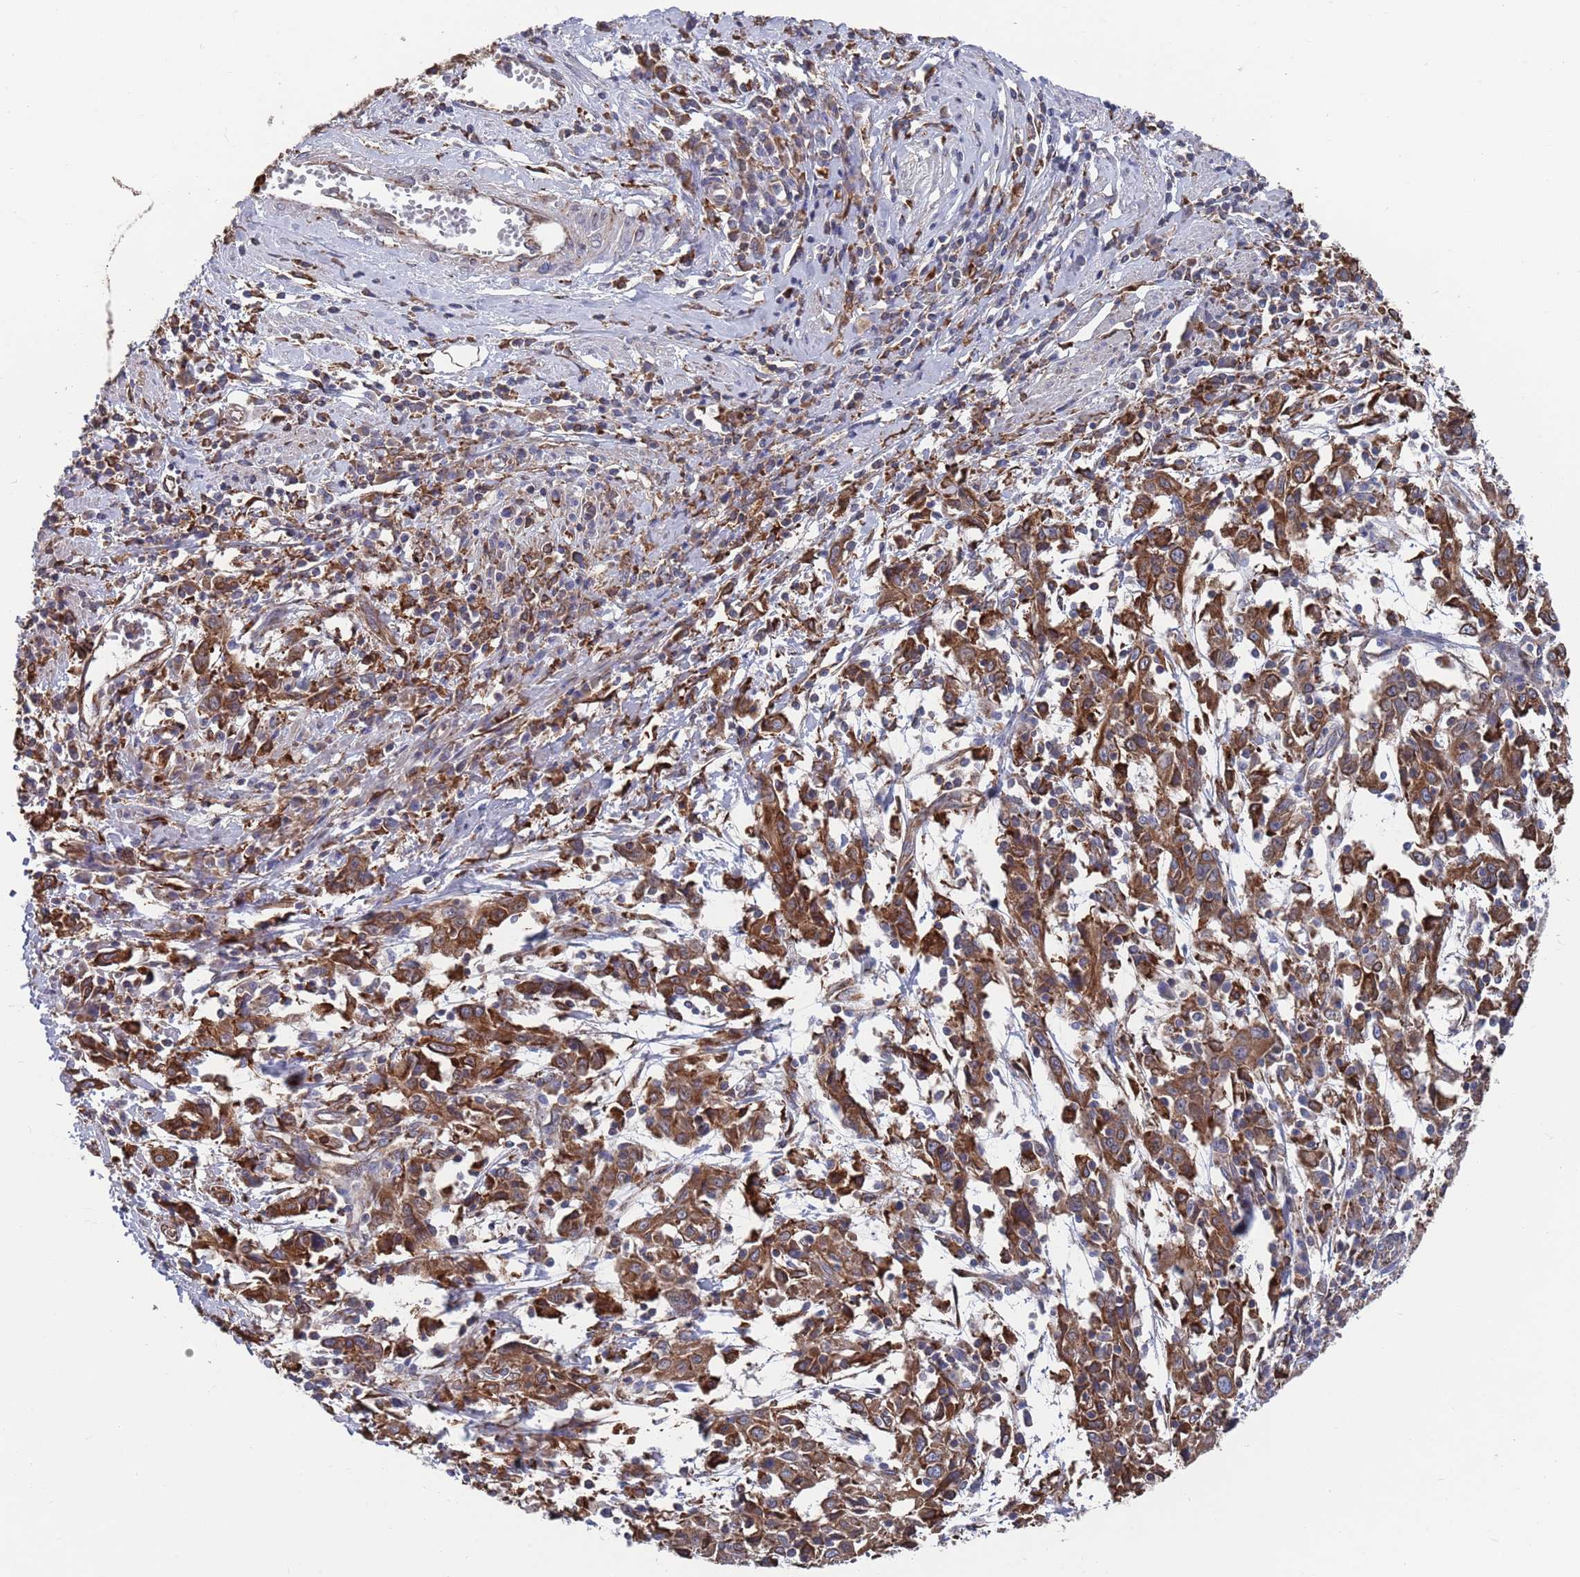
{"staining": {"intensity": "moderate", "quantity": ">75%", "location": "cytoplasmic/membranous"}, "tissue": "cervical cancer", "cell_type": "Tumor cells", "image_type": "cancer", "snomed": [{"axis": "morphology", "description": "Squamous cell carcinoma, NOS"}, {"axis": "topography", "description": "Cervix"}], "caption": "Immunohistochemistry (IHC) (DAB (3,3'-diaminobenzidine)) staining of human cervical cancer (squamous cell carcinoma) exhibits moderate cytoplasmic/membranous protein positivity in about >75% of tumor cells. (brown staining indicates protein expression, while blue staining denotes nuclei).", "gene": "GID8", "patient": {"sex": "female", "age": 46}}